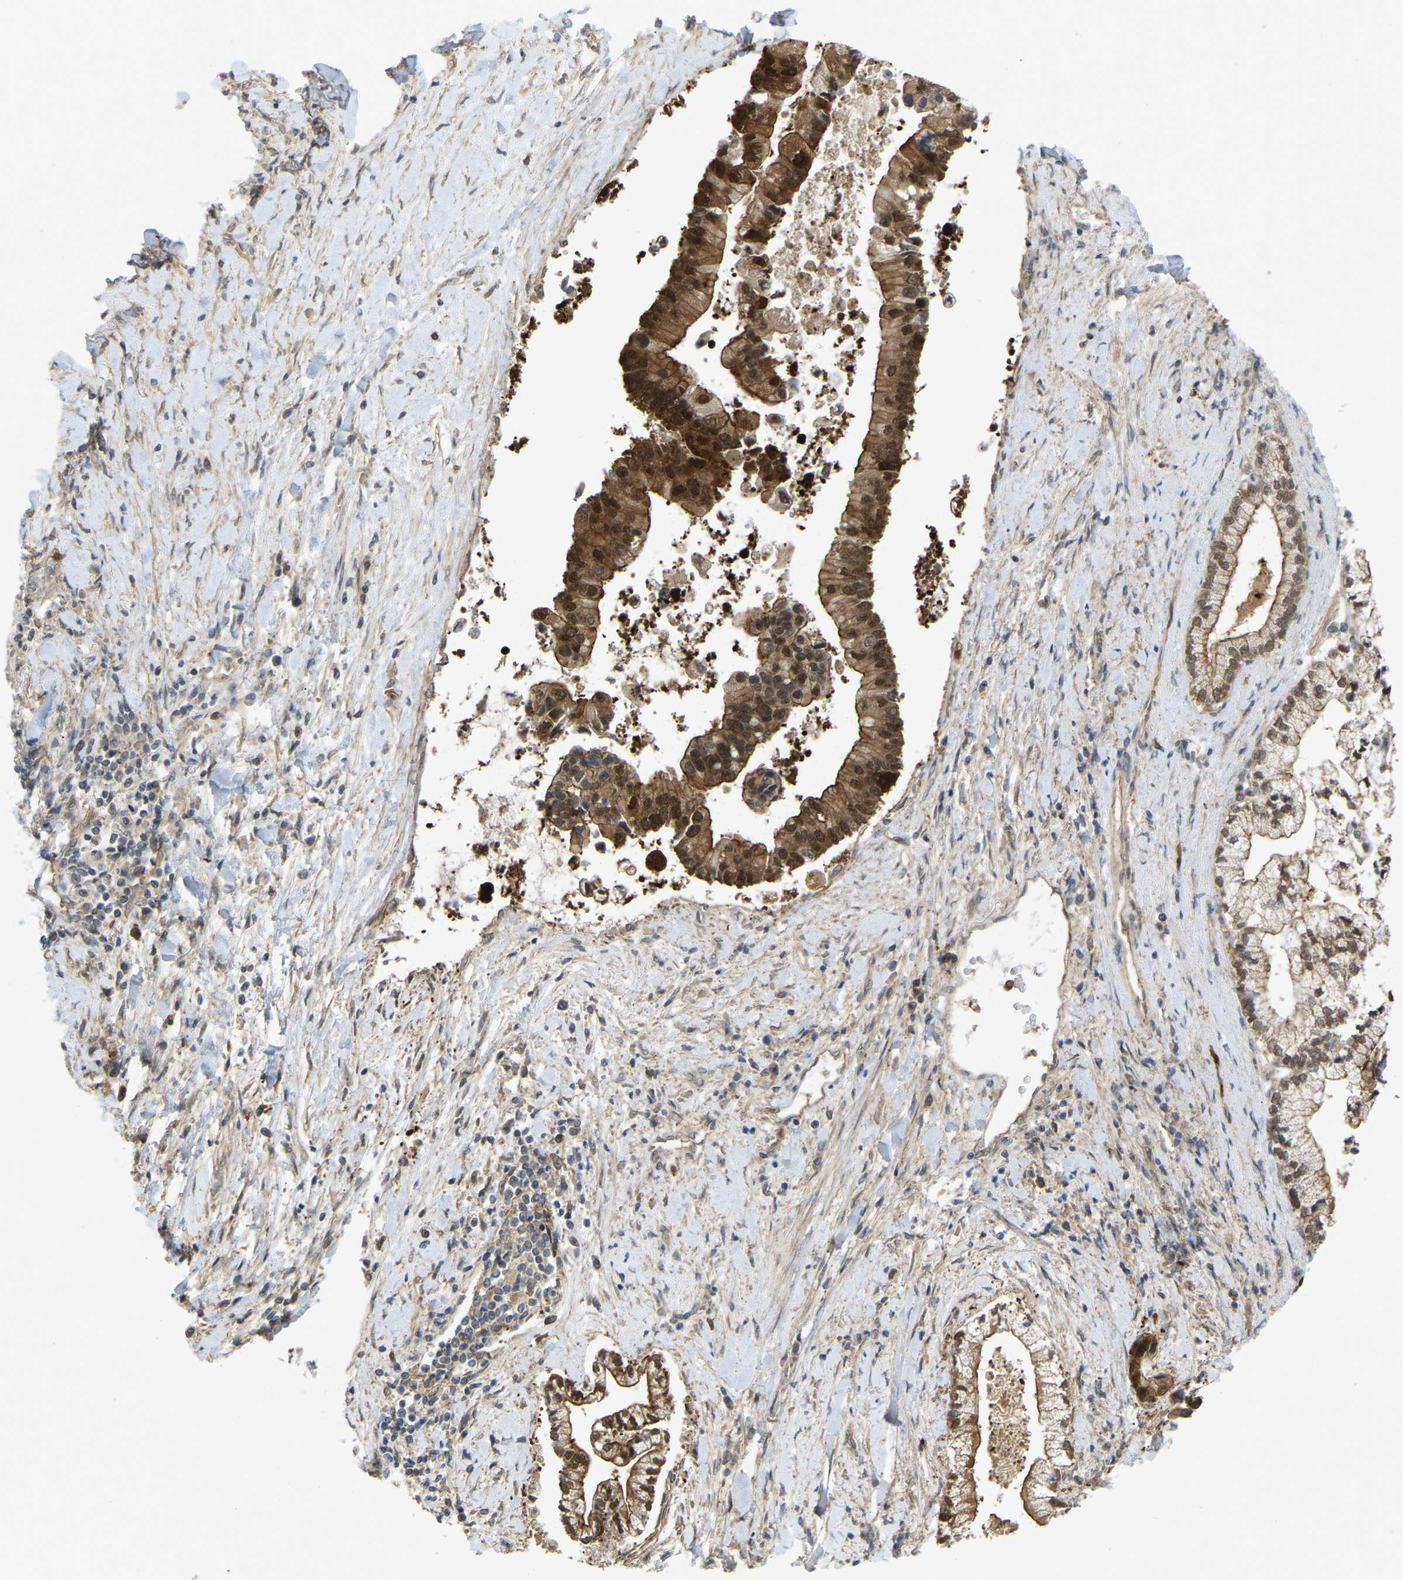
{"staining": {"intensity": "strong", "quantity": ">75%", "location": "cytoplasmic/membranous,nuclear"}, "tissue": "liver cancer", "cell_type": "Tumor cells", "image_type": "cancer", "snomed": [{"axis": "morphology", "description": "Cholangiocarcinoma"}, {"axis": "topography", "description": "Liver"}], "caption": "Immunohistochemistry of liver cholangiocarcinoma demonstrates high levels of strong cytoplasmic/membranous and nuclear staining in about >75% of tumor cells.", "gene": "SERPINB5", "patient": {"sex": "male", "age": 50}}